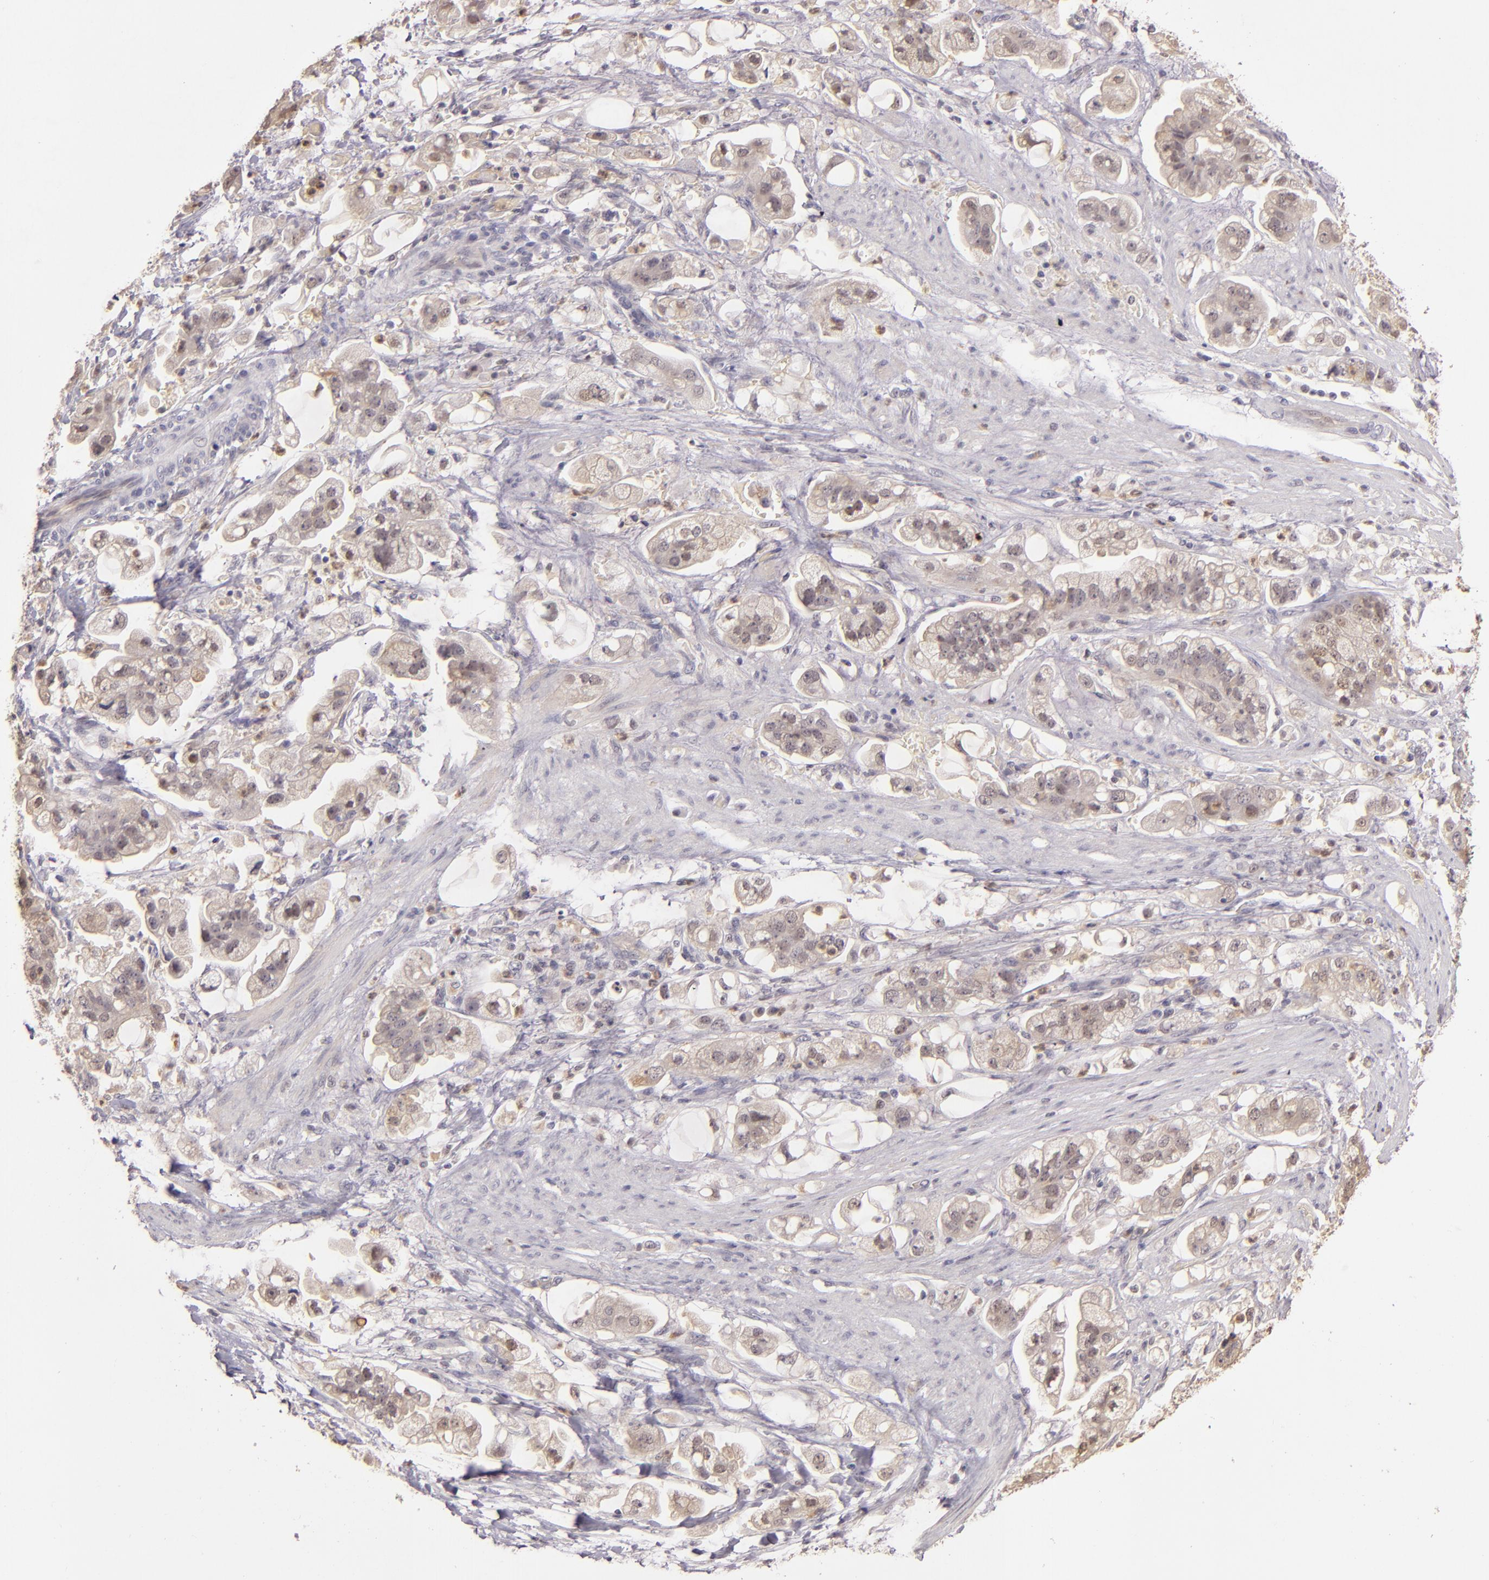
{"staining": {"intensity": "weak", "quantity": ">75%", "location": "cytoplasmic/membranous"}, "tissue": "stomach cancer", "cell_type": "Tumor cells", "image_type": "cancer", "snomed": [{"axis": "morphology", "description": "Adenocarcinoma, NOS"}, {"axis": "topography", "description": "Stomach"}], "caption": "Stomach cancer tissue shows weak cytoplasmic/membranous positivity in about >75% of tumor cells, visualized by immunohistochemistry.", "gene": "LRG1", "patient": {"sex": "male", "age": 62}}